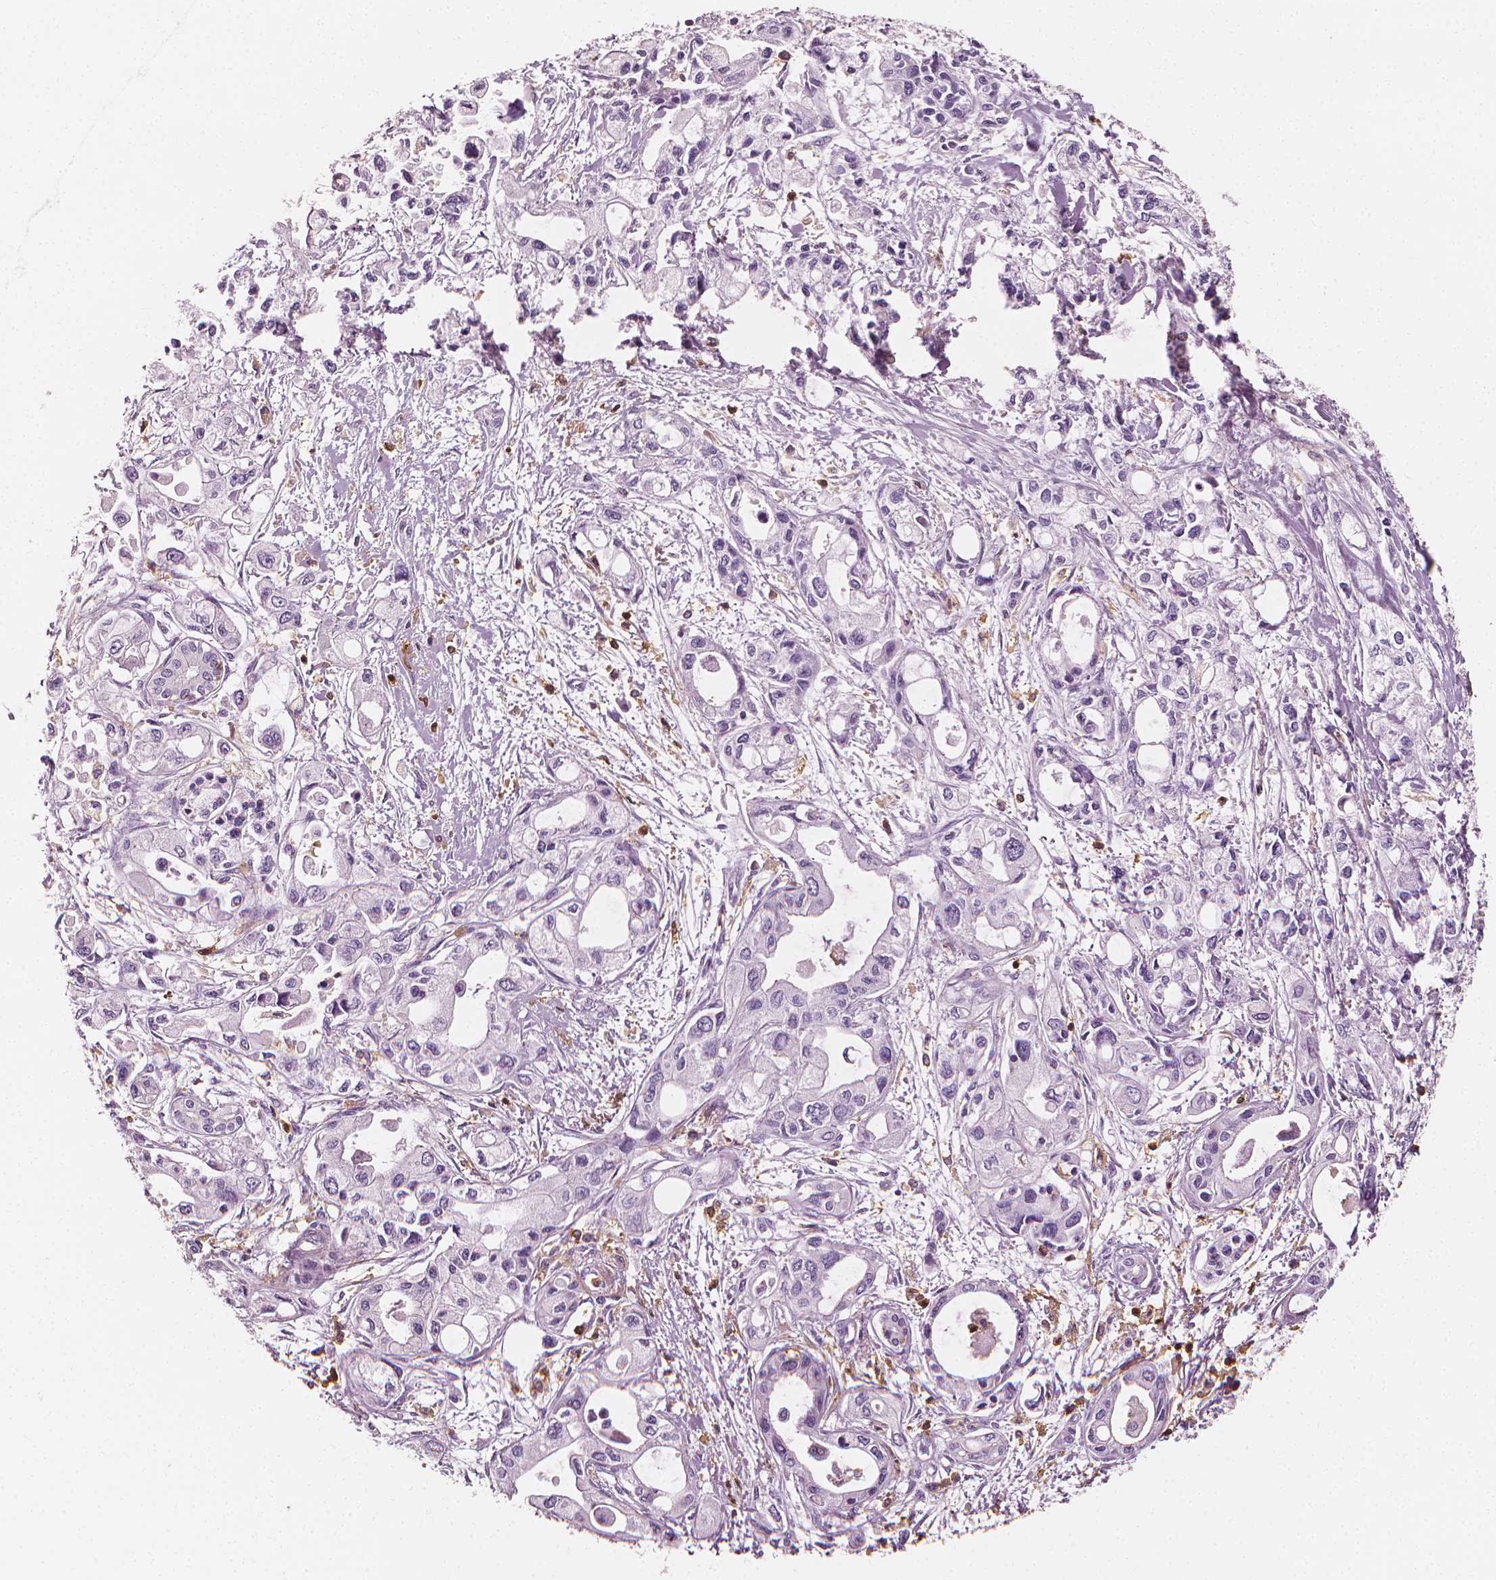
{"staining": {"intensity": "negative", "quantity": "none", "location": "none"}, "tissue": "pancreatic cancer", "cell_type": "Tumor cells", "image_type": "cancer", "snomed": [{"axis": "morphology", "description": "Adenocarcinoma, NOS"}, {"axis": "topography", "description": "Pancreas"}], "caption": "IHC image of pancreatic cancer stained for a protein (brown), which displays no staining in tumor cells.", "gene": "PTPRC", "patient": {"sex": "female", "age": 61}}